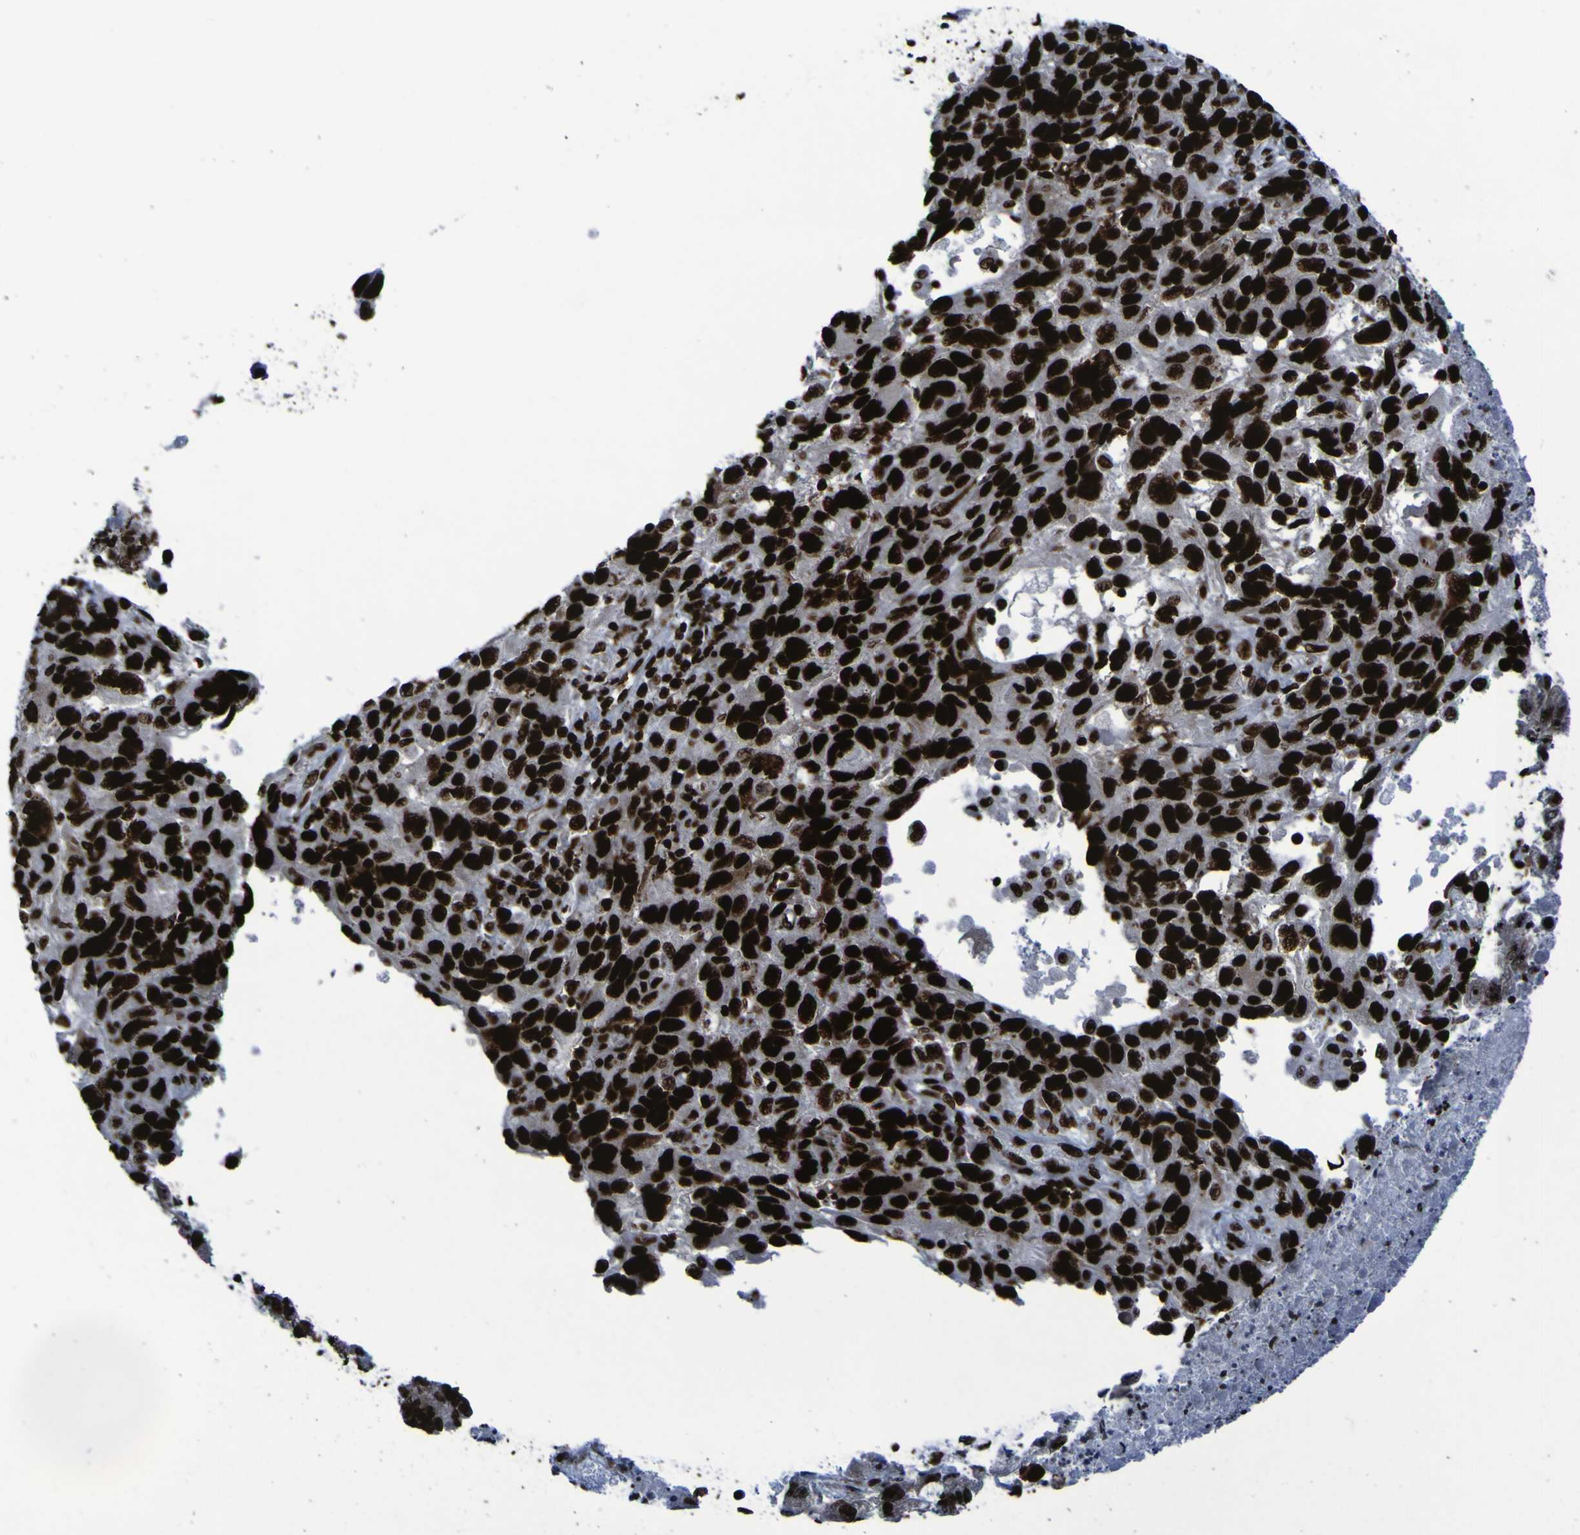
{"staining": {"intensity": "strong", "quantity": ">75%", "location": "nuclear"}, "tissue": "melanoma", "cell_type": "Tumor cells", "image_type": "cancer", "snomed": [{"axis": "morphology", "description": "Malignant melanoma, NOS"}, {"axis": "topography", "description": "Skin"}], "caption": "Approximately >75% of tumor cells in malignant melanoma demonstrate strong nuclear protein staining as visualized by brown immunohistochemical staining.", "gene": "NPM1", "patient": {"sex": "male", "age": 53}}